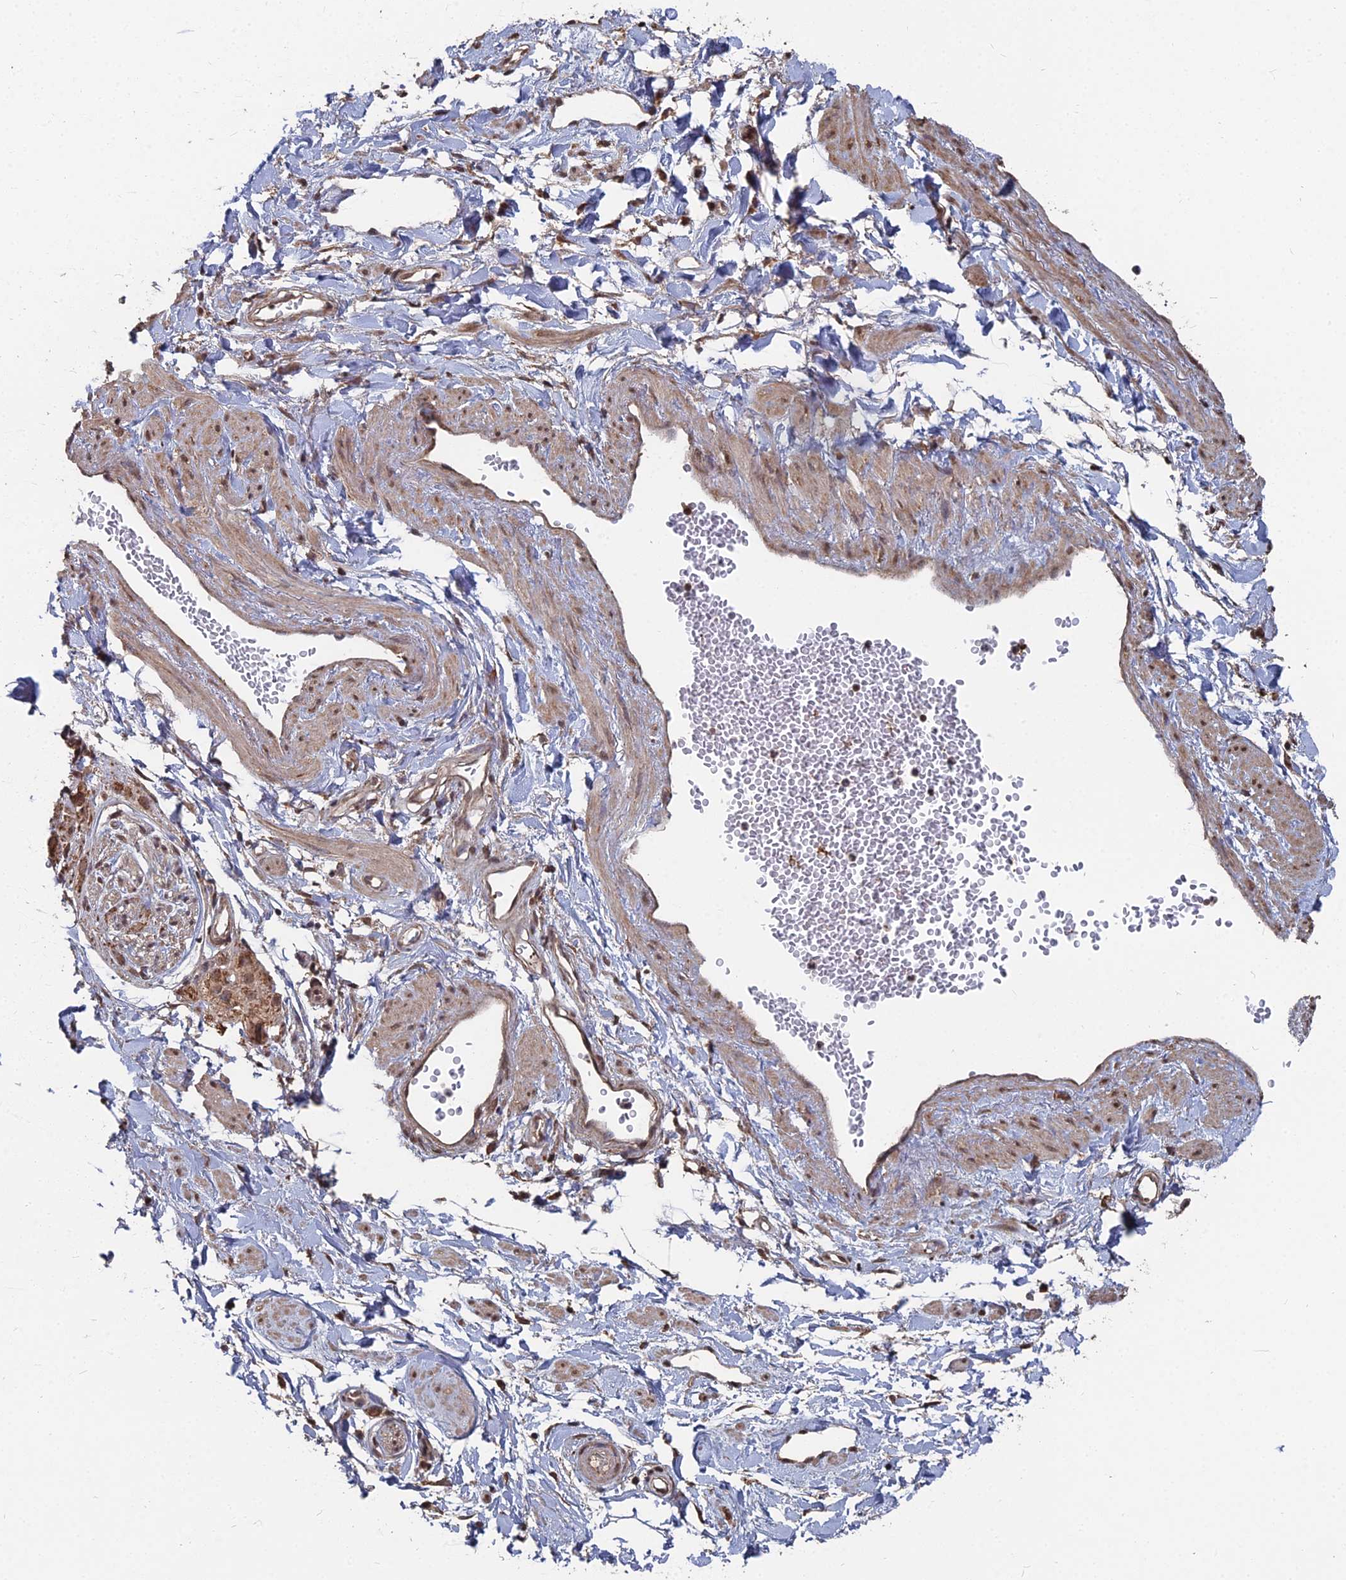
{"staining": {"intensity": "weak", "quantity": ">75%", "location": "cytoplasmic/membranous,nuclear"}, "tissue": "adipose tissue", "cell_type": "Adipocytes", "image_type": "normal", "snomed": [{"axis": "morphology", "description": "Normal tissue, NOS"}, {"axis": "topography", "description": "Soft tissue"}, {"axis": "topography", "description": "Adipose tissue"}, {"axis": "topography", "description": "Vascular tissue"}, {"axis": "topography", "description": "Peripheral nerve tissue"}], "caption": "Adipocytes demonstrate low levels of weak cytoplasmic/membranous,nuclear expression in about >75% of cells in benign adipose tissue. (DAB (3,3'-diaminobenzidine) IHC with brightfield microscopy, high magnification).", "gene": "CCNP", "patient": {"sex": "male", "age": 74}}